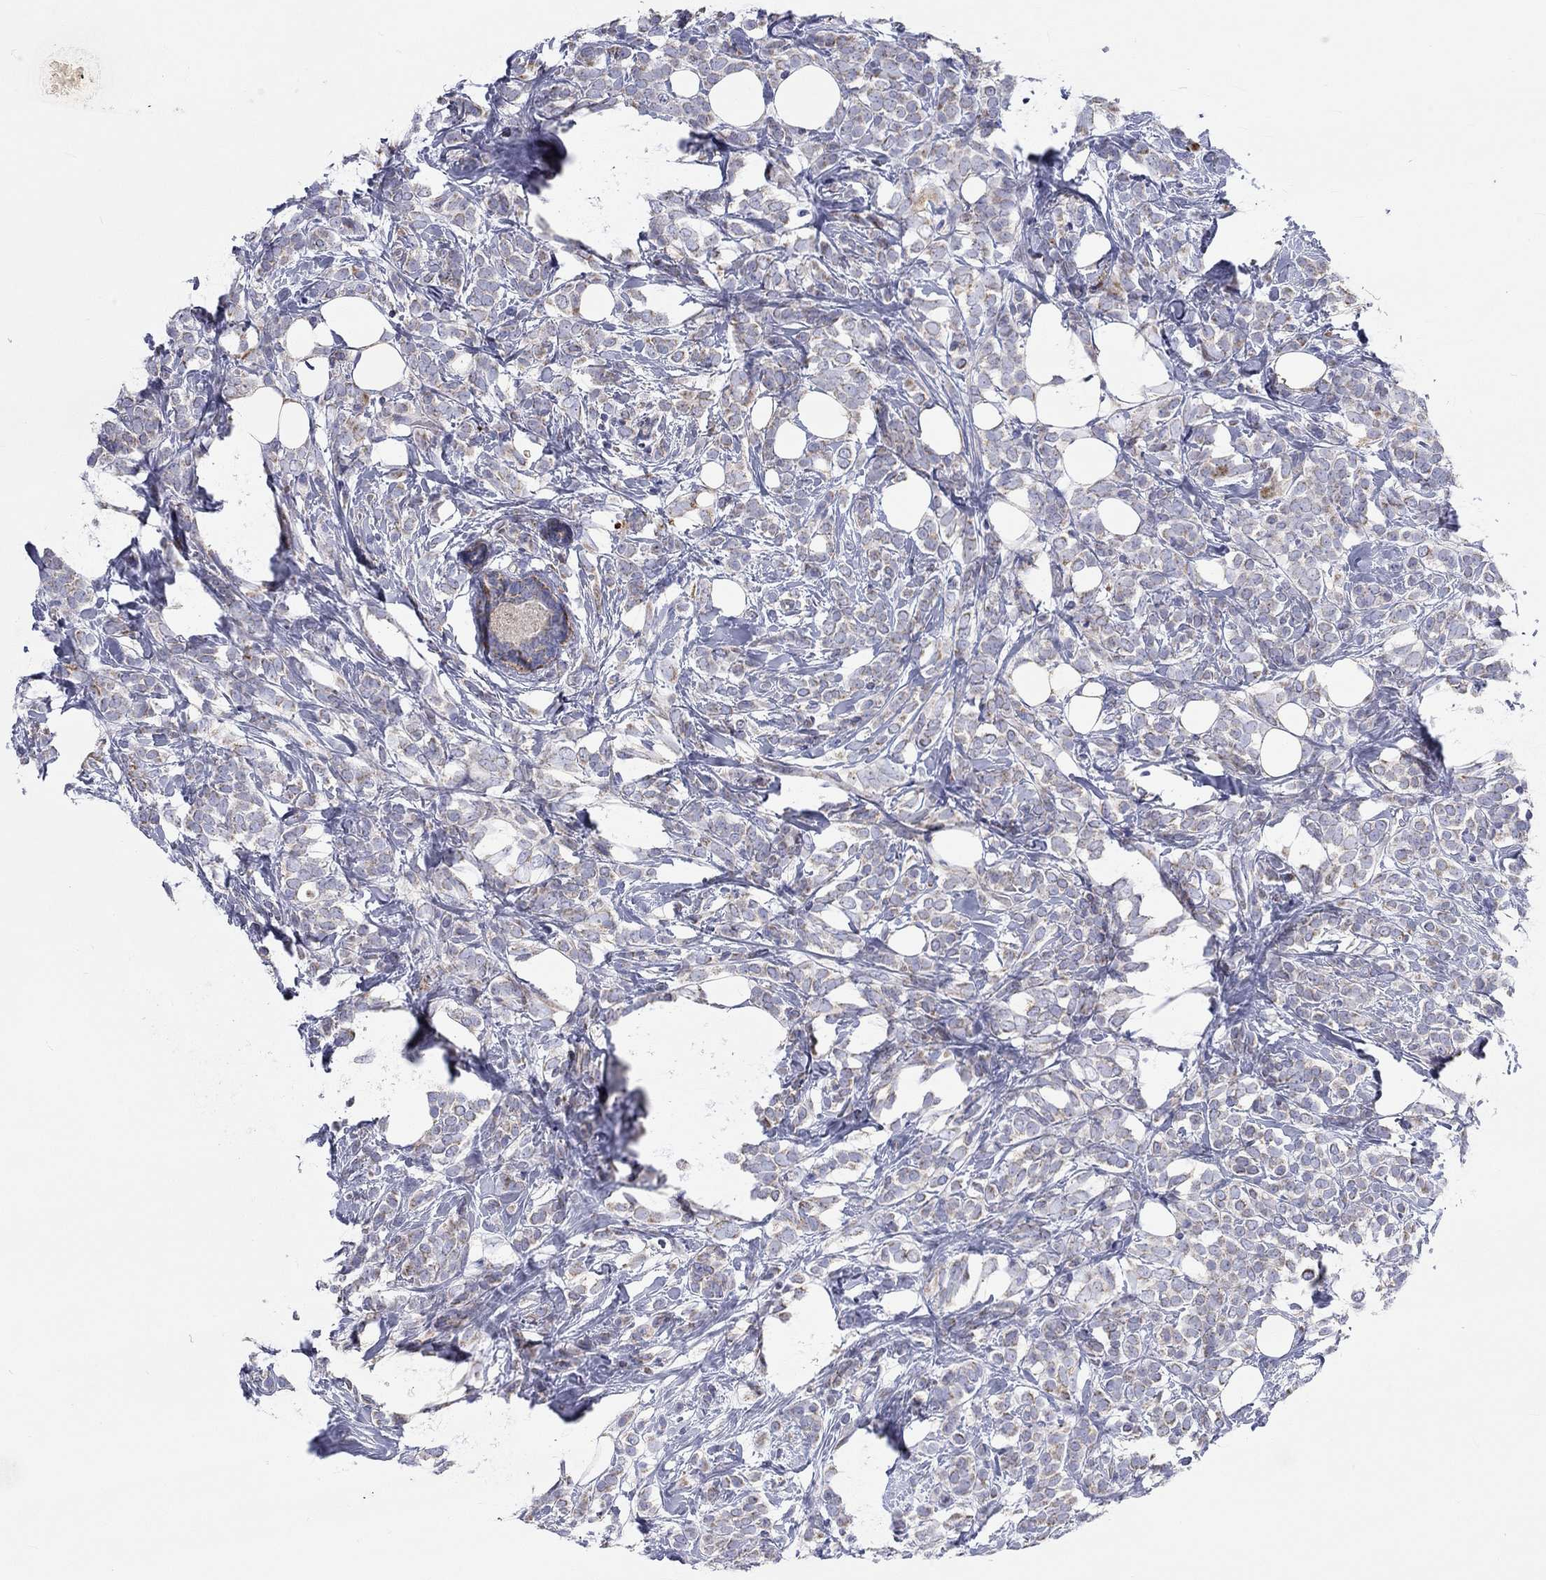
{"staining": {"intensity": "weak", "quantity": "25%-75%", "location": "cytoplasmic/membranous"}, "tissue": "breast cancer", "cell_type": "Tumor cells", "image_type": "cancer", "snomed": [{"axis": "morphology", "description": "Lobular carcinoma"}, {"axis": "topography", "description": "Breast"}], "caption": "A photomicrograph of human breast cancer stained for a protein reveals weak cytoplasmic/membranous brown staining in tumor cells.", "gene": "RCAN1", "patient": {"sex": "female", "age": 49}}